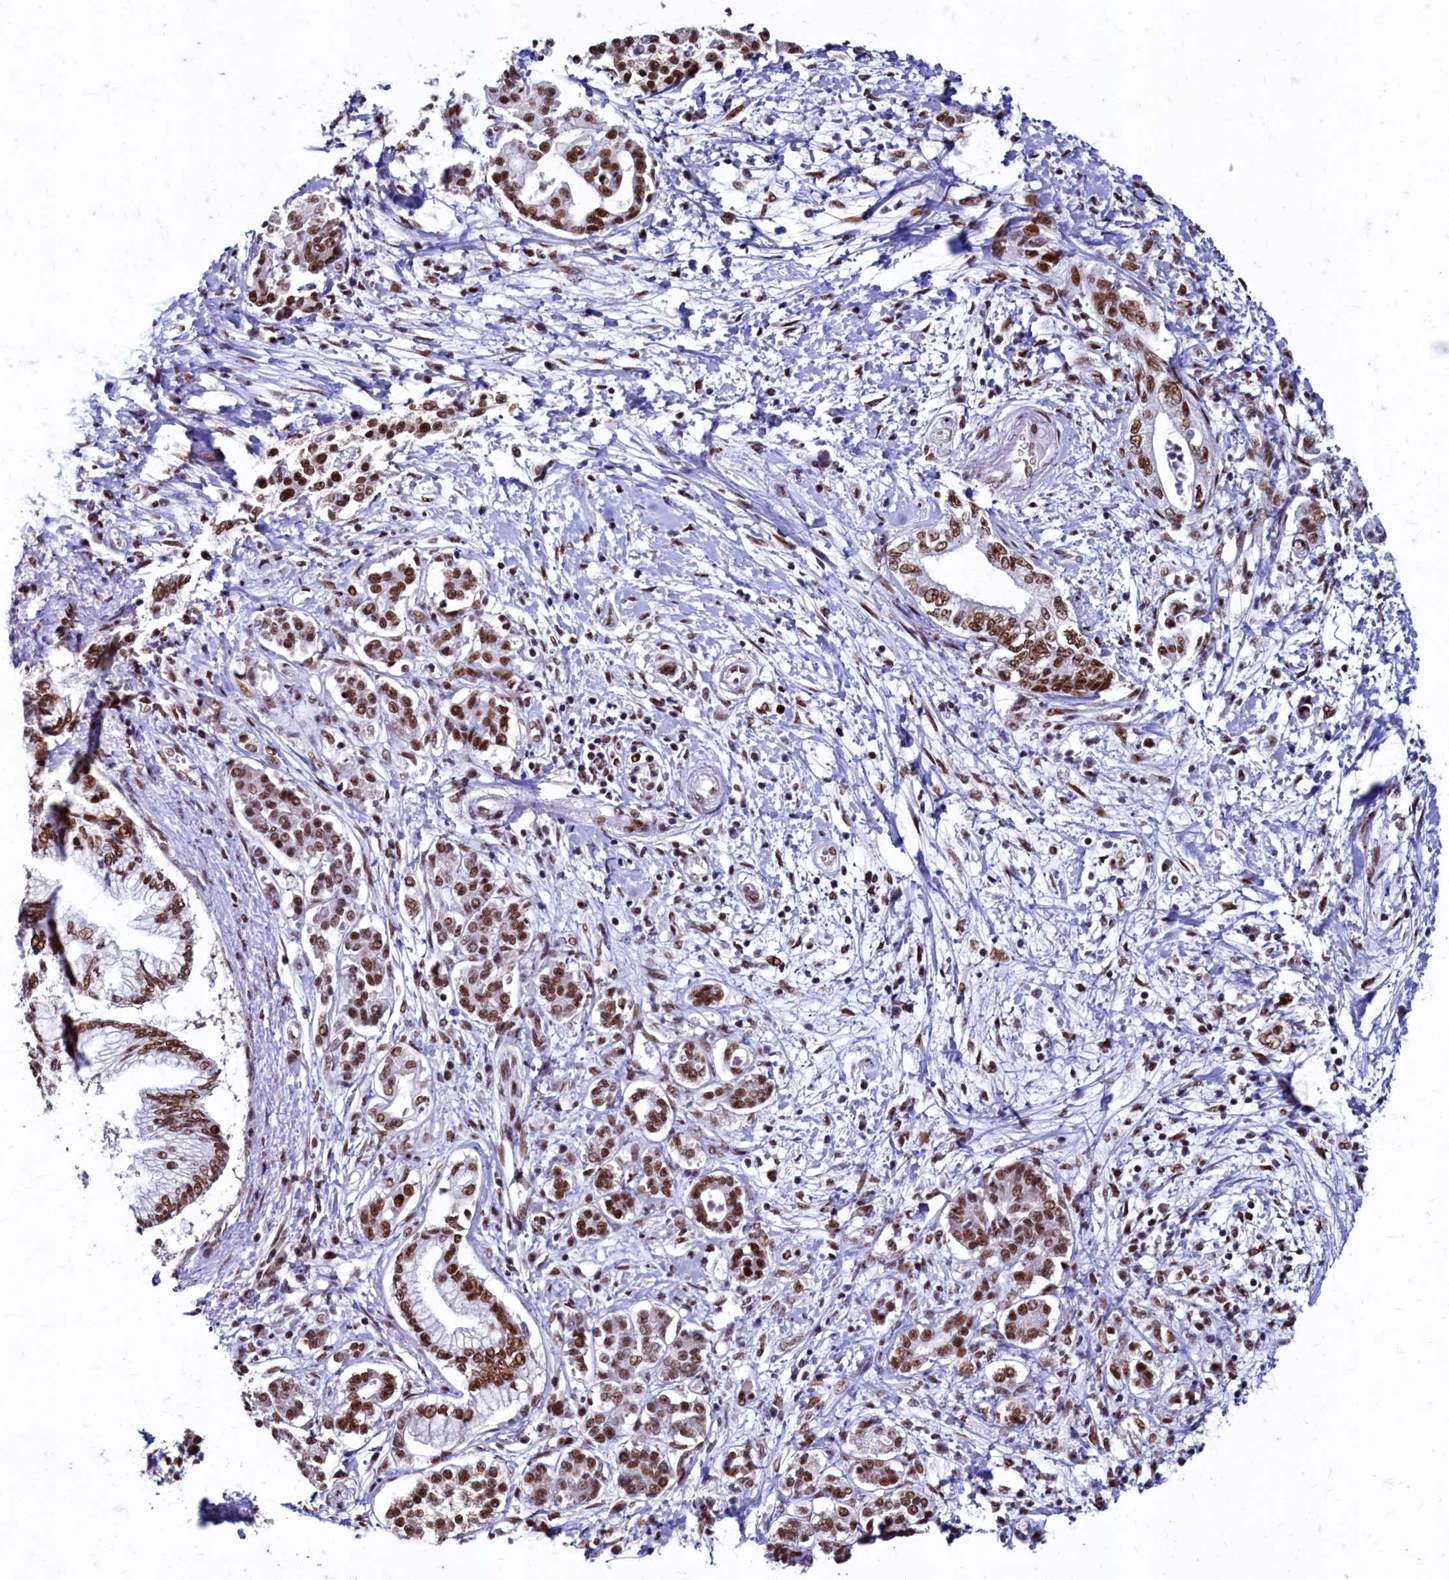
{"staining": {"intensity": "strong", "quantity": ">75%", "location": "nuclear"}, "tissue": "pancreatic cancer", "cell_type": "Tumor cells", "image_type": "cancer", "snomed": [{"axis": "morphology", "description": "Adenocarcinoma, NOS"}, {"axis": "topography", "description": "Pancreas"}], "caption": "Immunohistochemistry photomicrograph of human pancreatic adenocarcinoma stained for a protein (brown), which reveals high levels of strong nuclear positivity in about >75% of tumor cells.", "gene": "CPSF7", "patient": {"sex": "female", "age": 73}}